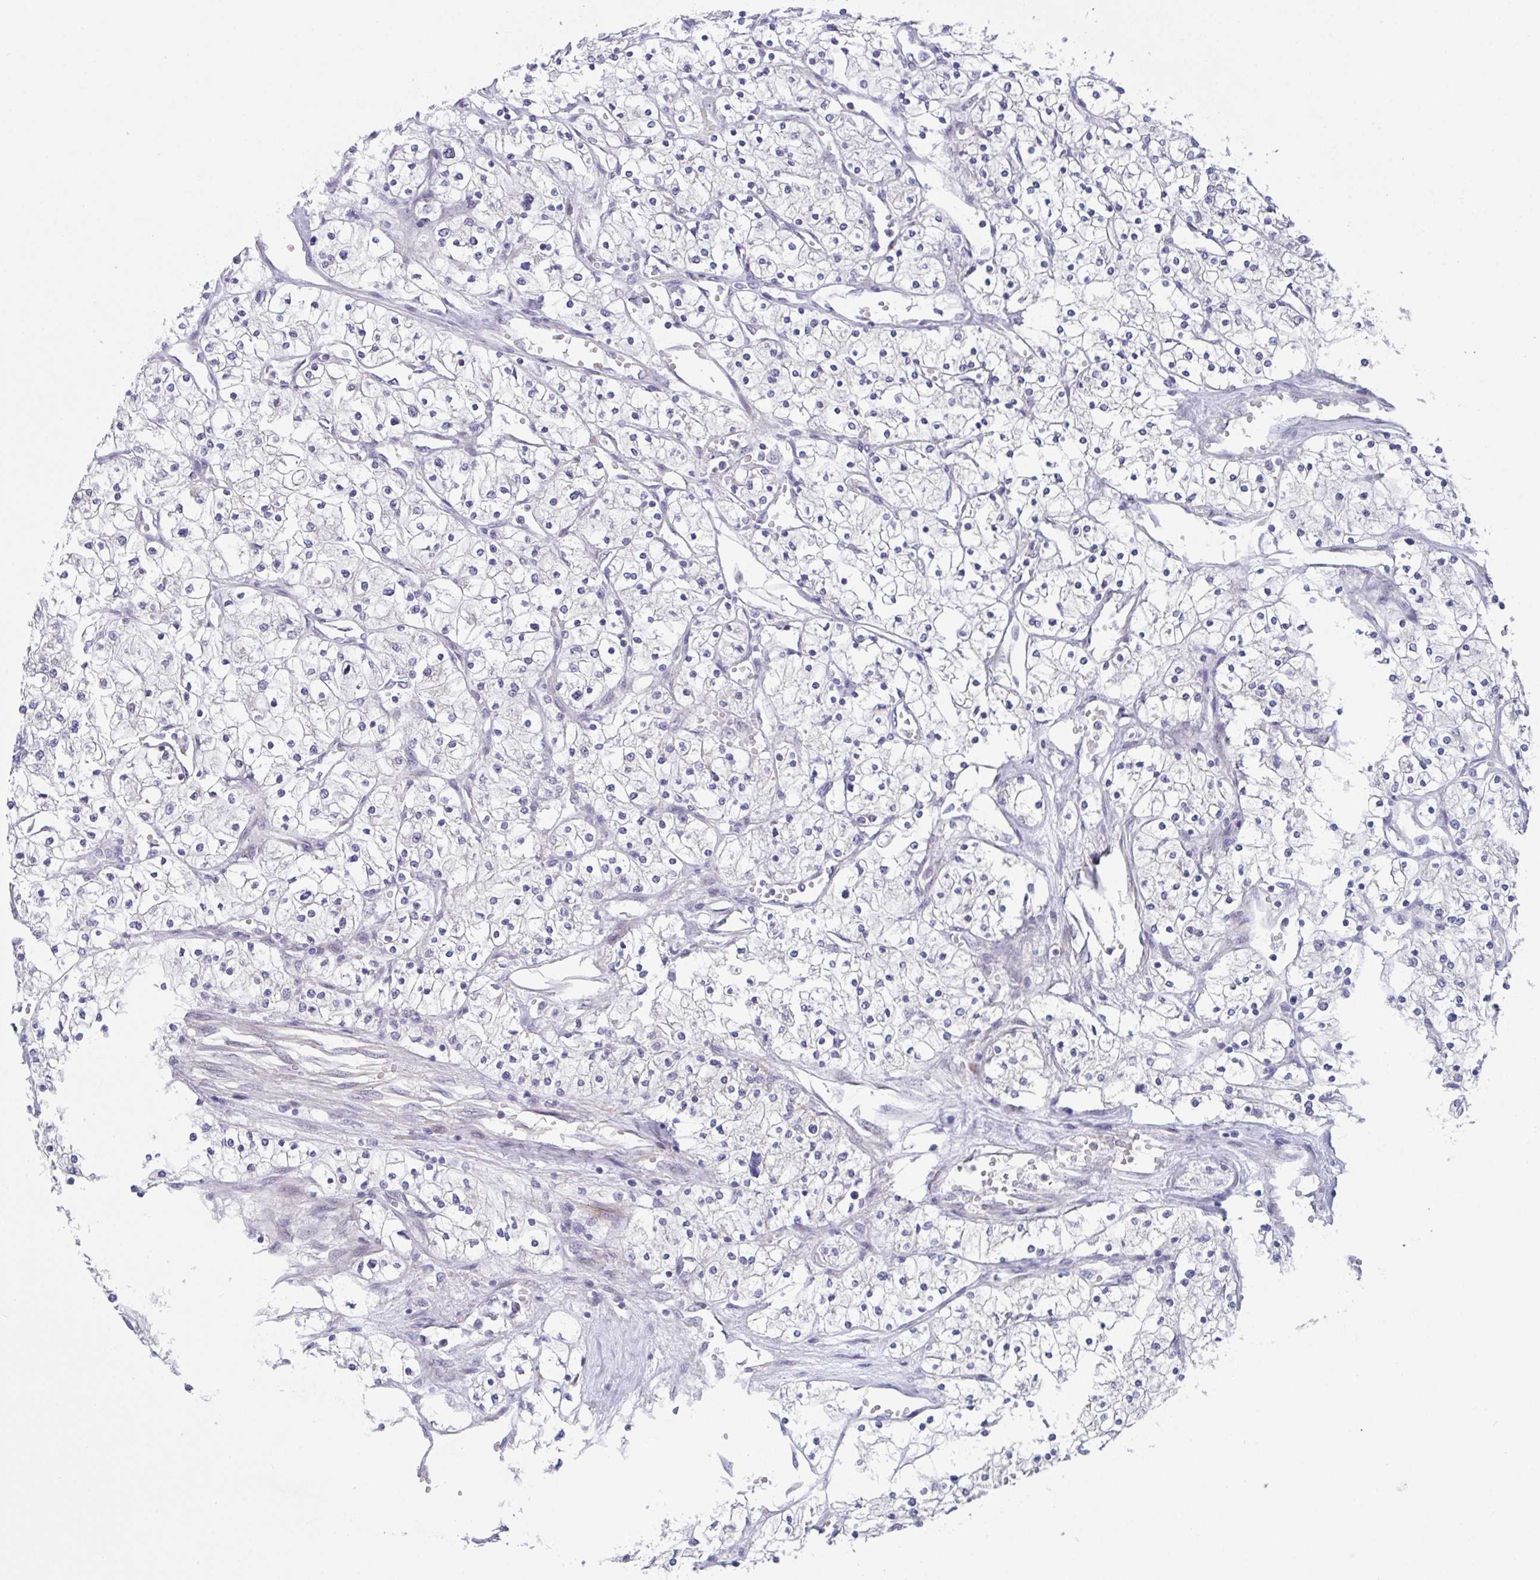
{"staining": {"intensity": "negative", "quantity": "none", "location": "none"}, "tissue": "renal cancer", "cell_type": "Tumor cells", "image_type": "cancer", "snomed": [{"axis": "morphology", "description": "Adenocarcinoma, NOS"}, {"axis": "topography", "description": "Kidney"}], "caption": "Tumor cells show no significant positivity in renal cancer.", "gene": "RBM18", "patient": {"sex": "male", "age": 80}}